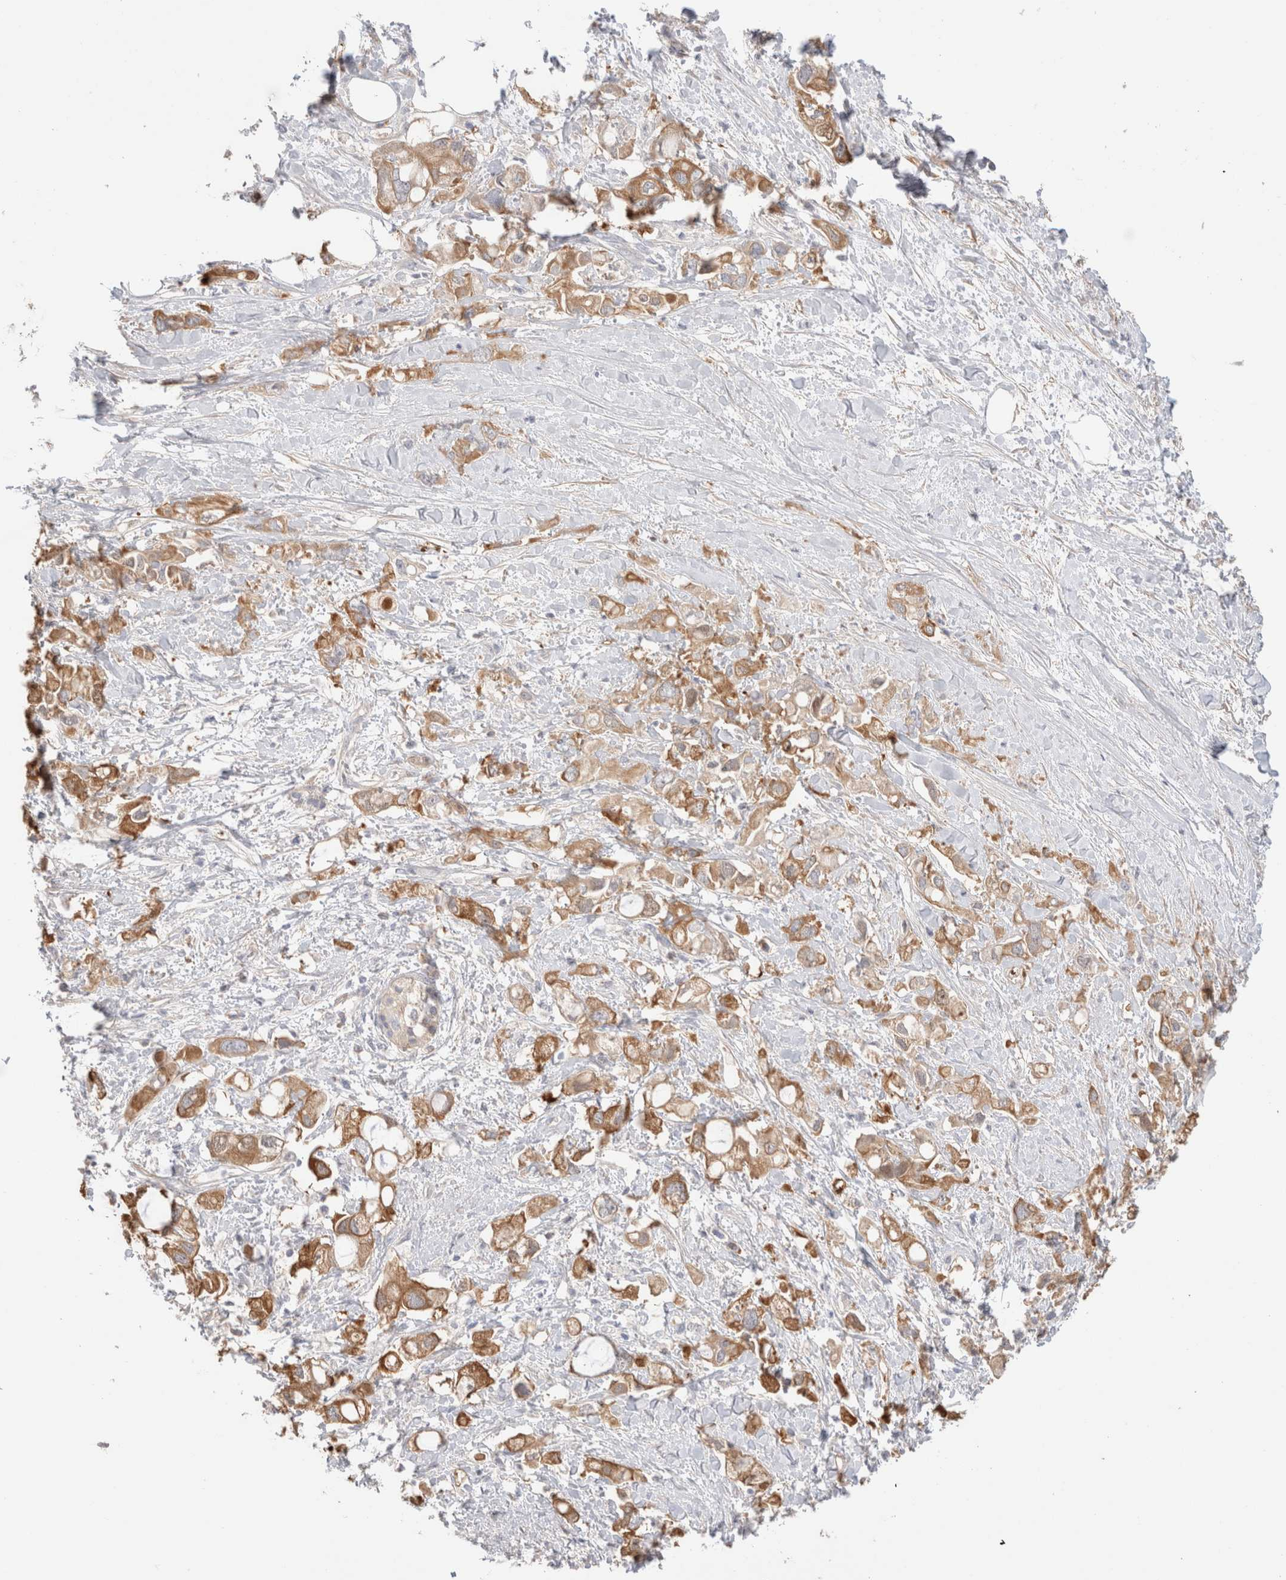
{"staining": {"intensity": "moderate", "quantity": ">75%", "location": "cytoplasmic/membranous"}, "tissue": "pancreatic cancer", "cell_type": "Tumor cells", "image_type": "cancer", "snomed": [{"axis": "morphology", "description": "Adenocarcinoma, NOS"}, {"axis": "topography", "description": "Pancreas"}], "caption": "A brown stain highlights moderate cytoplasmic/membranous expression of a protein in human pancreatic cancer tumor cells.", "gene": "CAPN2", "patient": {"sex": "female", "age": 56}}